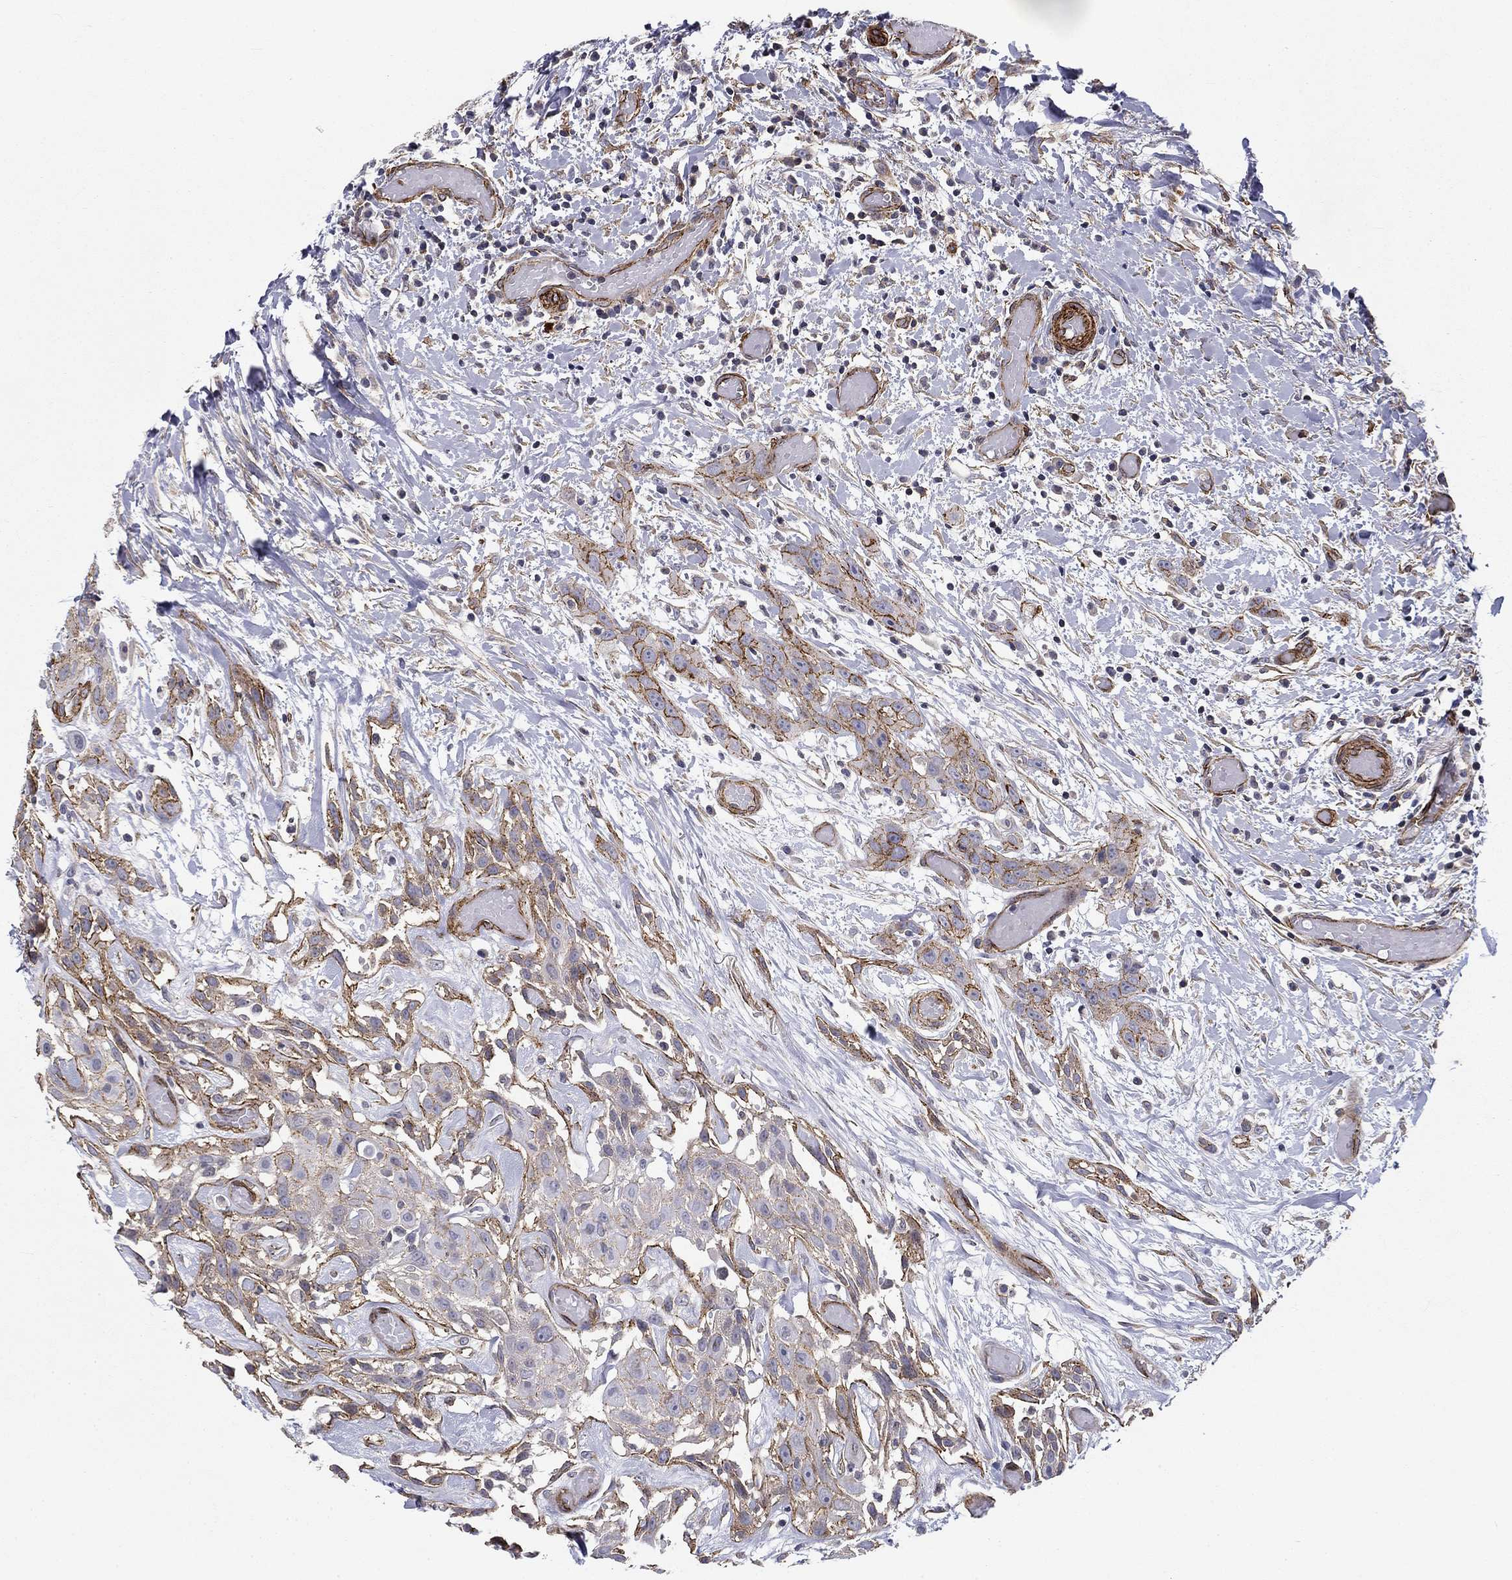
{"staining": {"intensity": "strong", "quantity": "<25%", "location": "cytoplasmic/membranous"}, "tissue": "head and neck cancer", "cell_type": "Tumor cells", "image_type": "cancer", "snomed": [{"axis": "morphology", "description": "Normal tissue, NOS"}, {"axis": "morphology", "description": "Squamous cell carcinoma, NOS"}, {"axis": "topography", "description": "Oral tissue"}, {"axis": "topography", "description": "Salivary gland"}, {"axis": "topography", "description": "Head-Neck"}], "caption": "The micrograph exhibits immunohistochemical staining of head and neck cancer. There is strong cytoplasmic/membranous expression is identified in approximately <25% of tumor cells. (DAB (3,3'-diaminobenzidine) IHC with brightfield microscopy, high magnification).", "gene": "SYNC", "patient": {"sex": "female", "age": 62}}